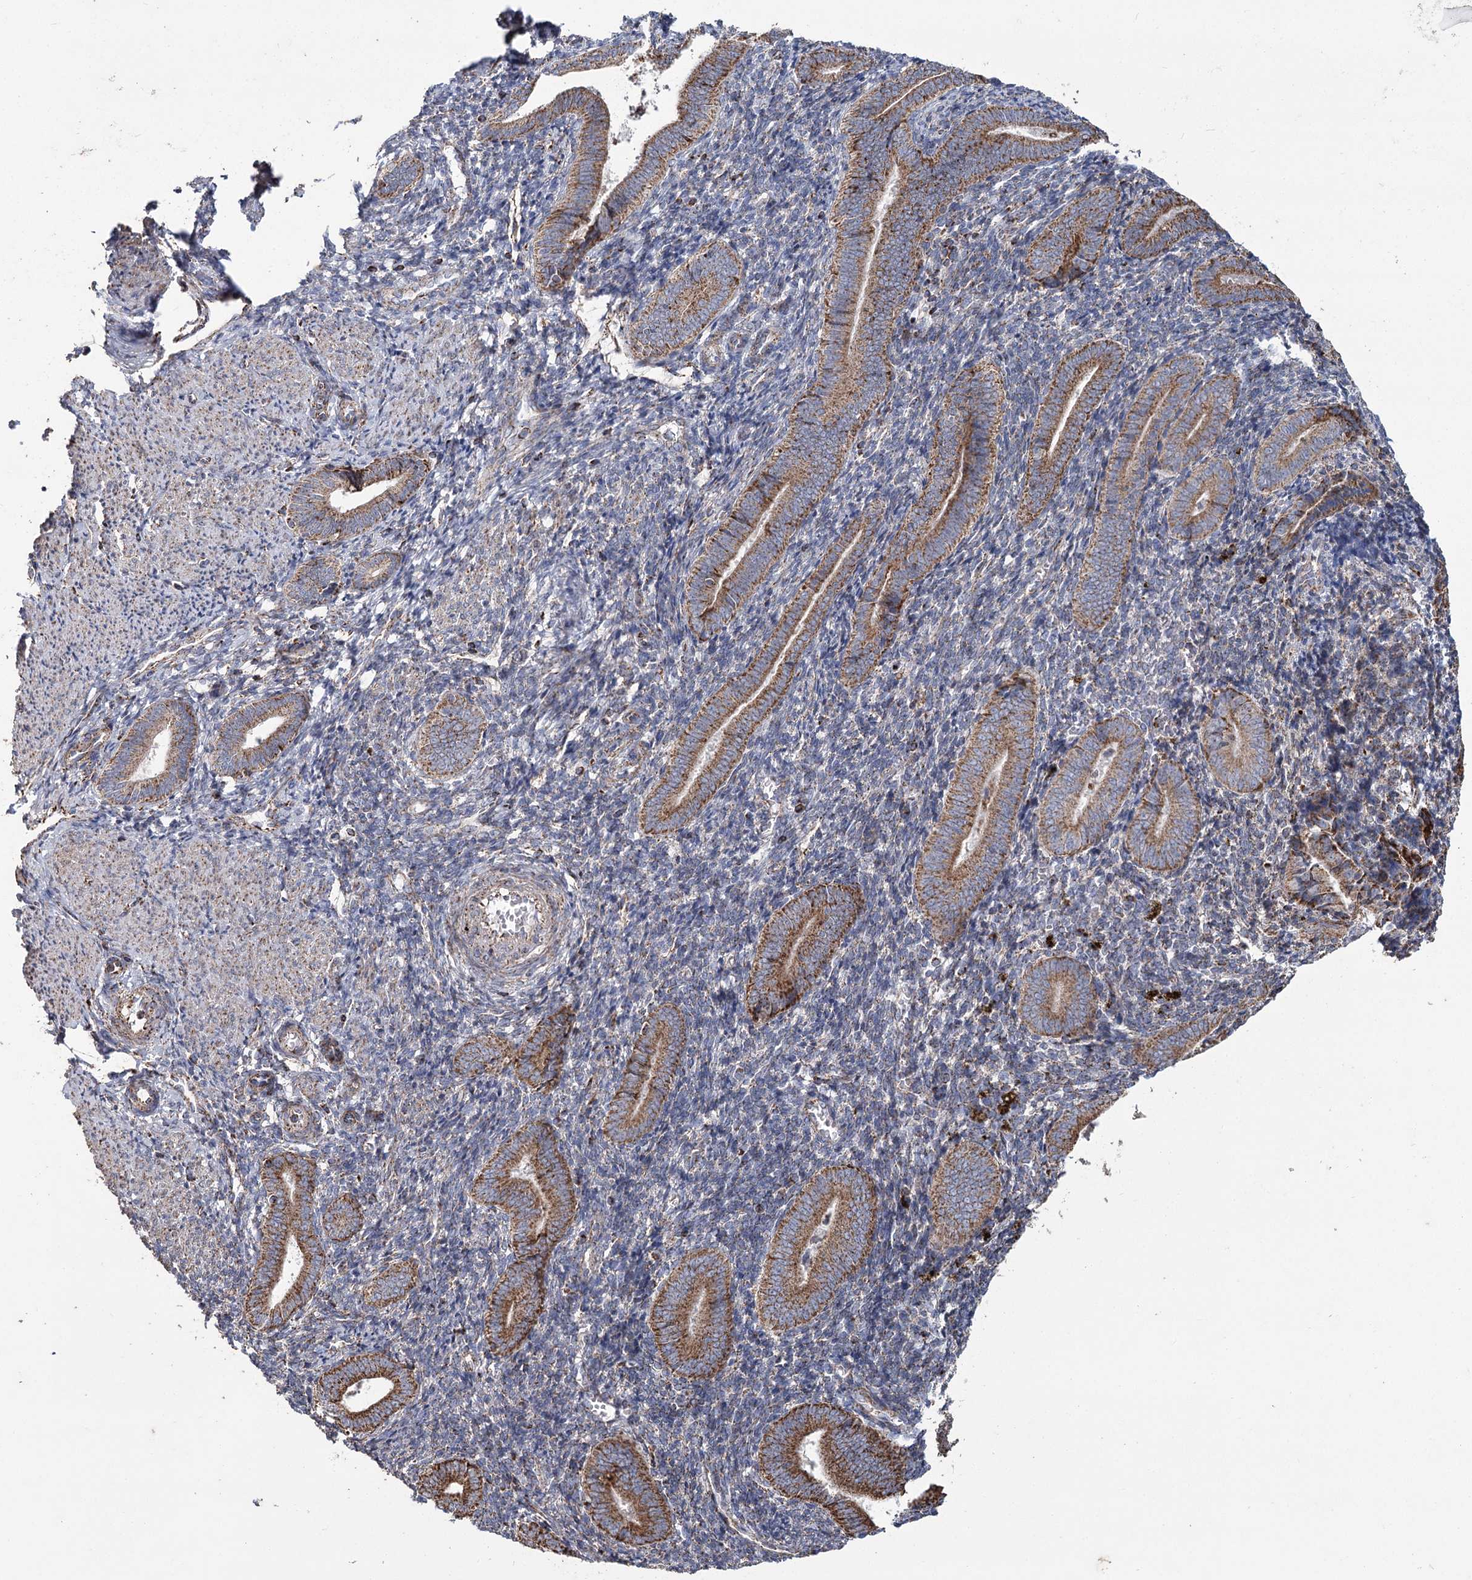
{"staining": {"intensity": "moderate", "quantity": "25%-75%", "location": "cytoplasmic/membranous"}, "tissue": "endometrium", "cell_type": "Cells in endometrial stroma", "image_type": "normal", "snomed": [{"axis": "morphology", "description": "Normal tissue, NOS"}, {"axis": "topography", "description": "Uterus"}, {"axis": "topography", "description": "Endometrium"}], "caption": "Immunohistochemical staining of unremarkable endometrium shows moderate cytoplasmic/membranous protein staining in approximately 25%-75% of cells in endometrial stroma.", "gene": "RANBP3L", "patient": {"sex": "female", "age": 33}}